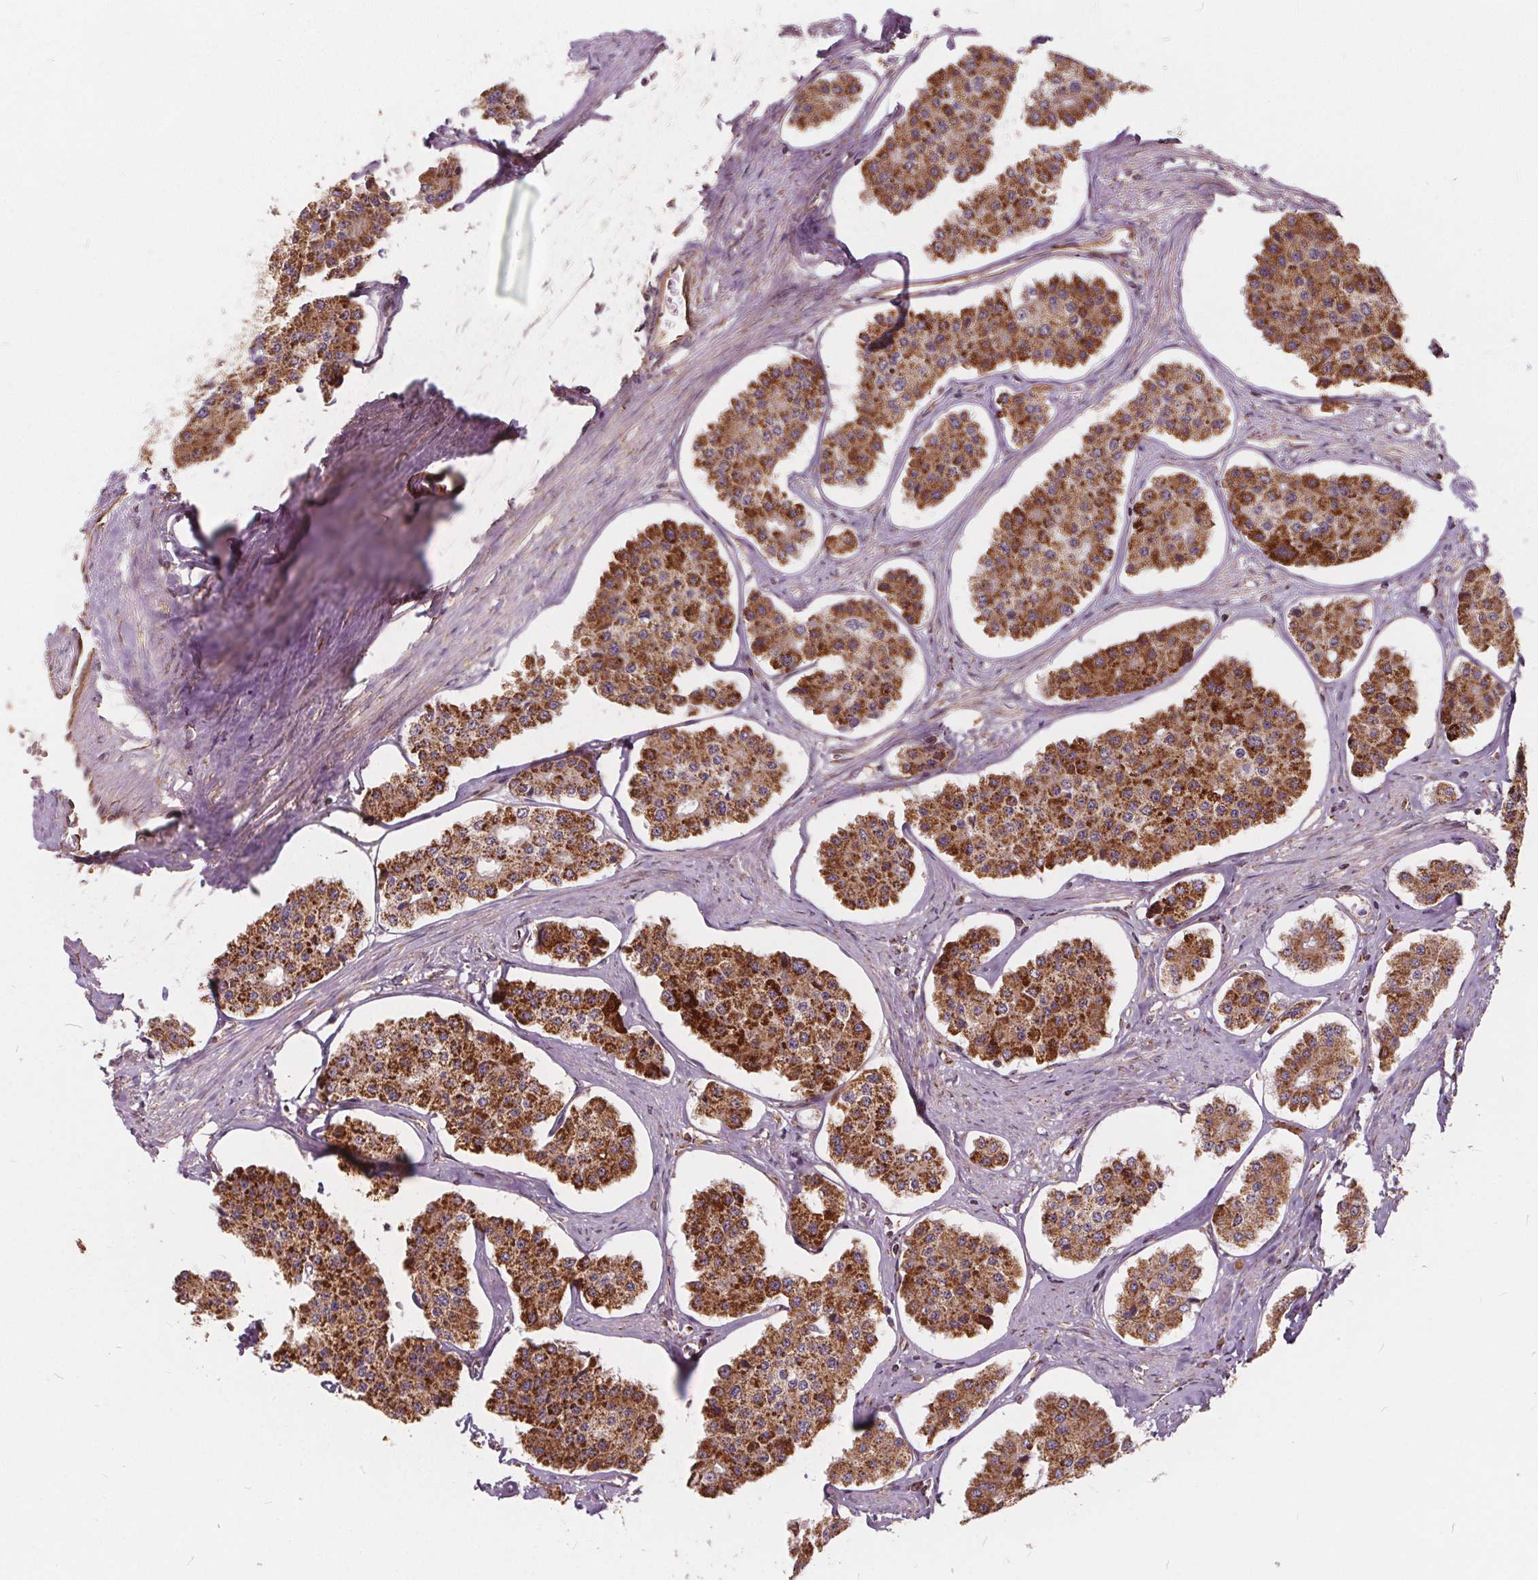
{"staining": {"intensity": "strong", "quantity": ">75%", "location": "cytoplasmic/membranous"}, "tissue": "carcinoid", "cell_type": "Tumor cells", "image_type": "cancer", "snomed": [{"axis": "morphology", "description": "Carcinoid, malignant, NOS"}, {"axis": "topography", "description": "Small intestine"}], "caption": "Protein positivity by IHC displays strong cytoplasmic/membranous expression in approximately >75% of tumor cells in carcinoid.", "gene": "PLSCR3", "patient": {"sex": "female", "age": 65}}